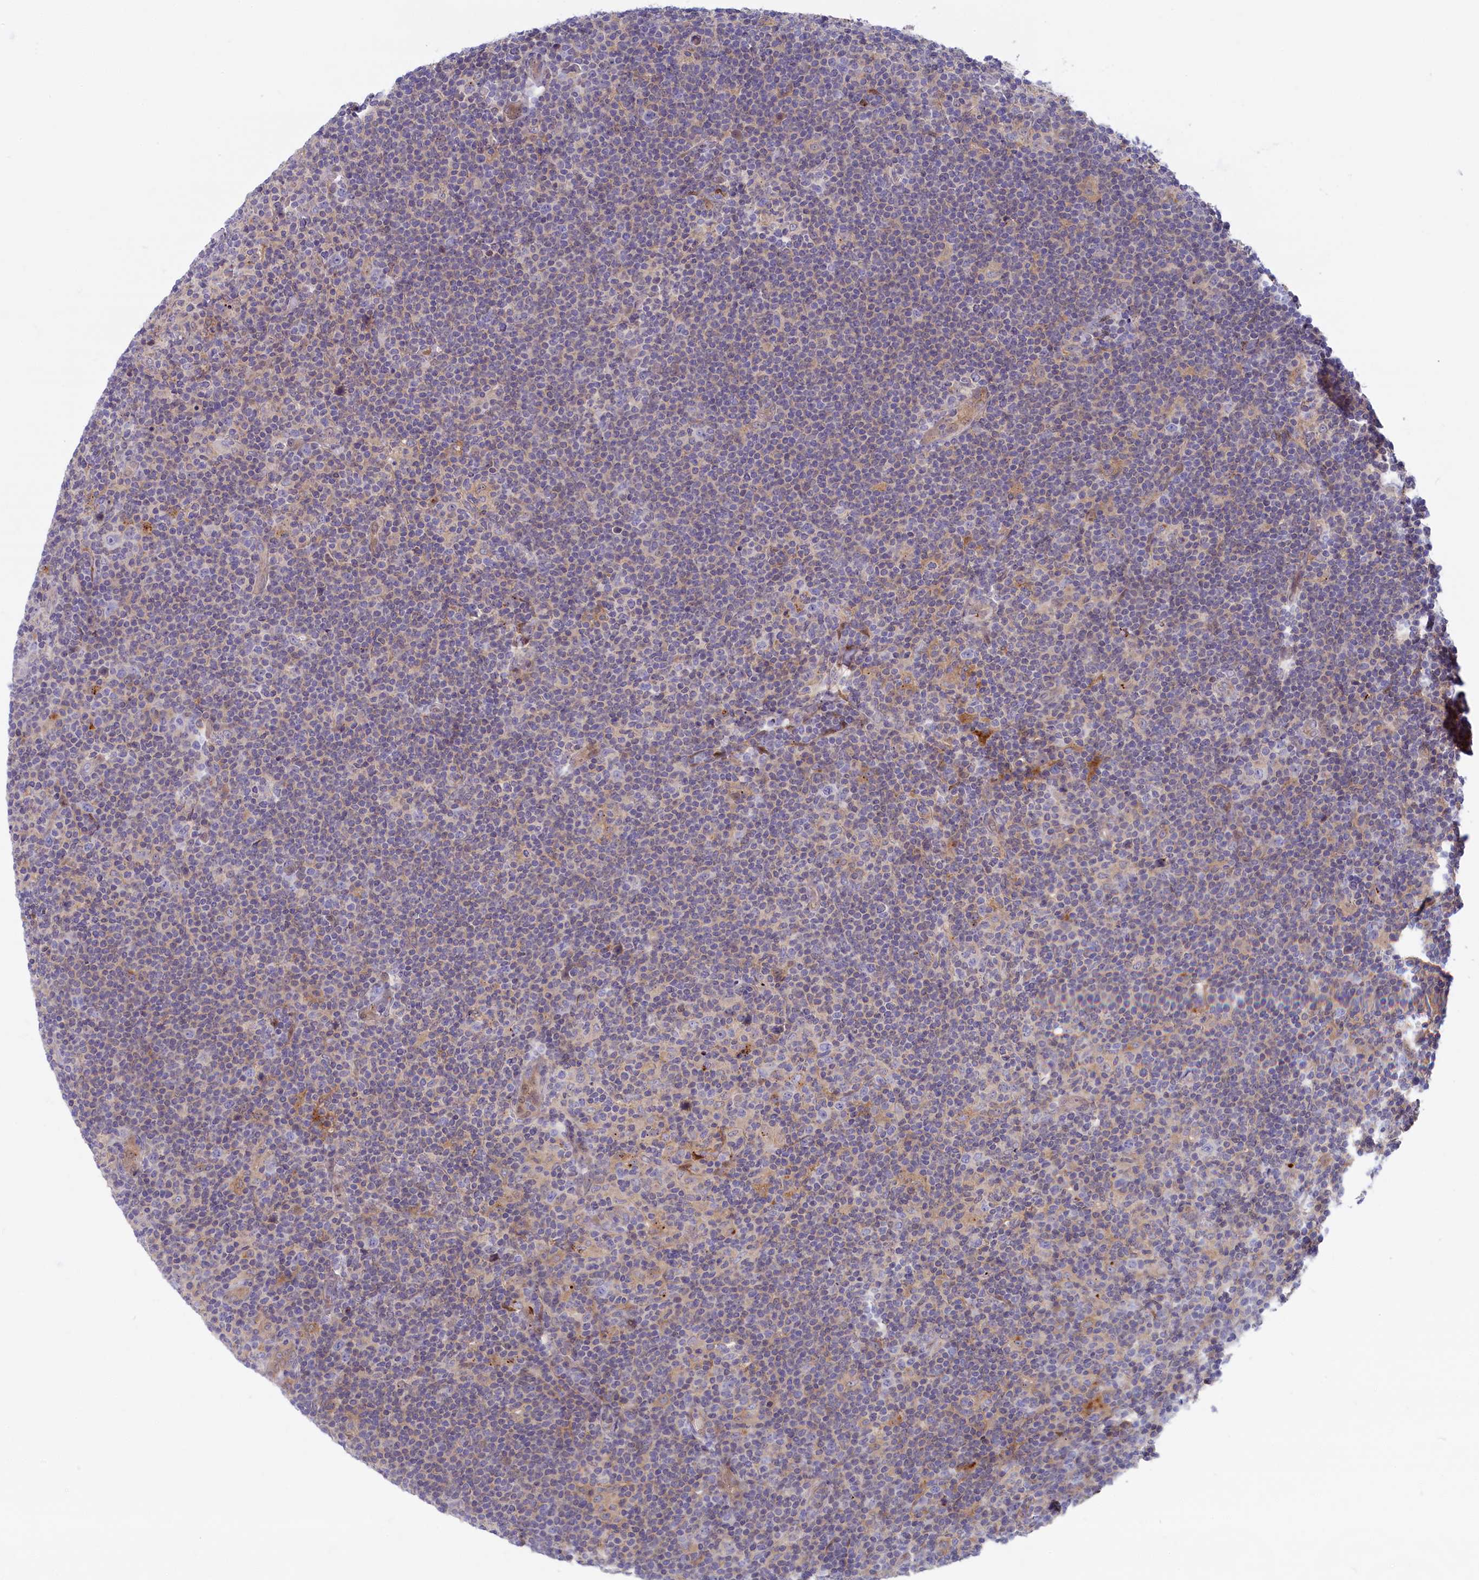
{"staining": {"intensity": "weak", "quantity": "<25%", "location": "cytoplasmic/membranous"}, "tissue": "lymphoma", "cell_type": "Tumor cells", "image_type": "cancer", "snomed": [{"axis": "morphology", "description": "Hodgkin's disease, NOS"}, {"axis": "topography", "description": "Lymph node"}], "caption": "High power microscopy micrograph of an immunohistochemistry photomicrograph of Hodgkin's disease, revealing no significant positivity in tumor cells. (DAB (3,3'-diaminobenzidine) immunohistochemistry, high magnification).", "gene": "FCSK", "patient": {"sex": "female", "age": 57}}